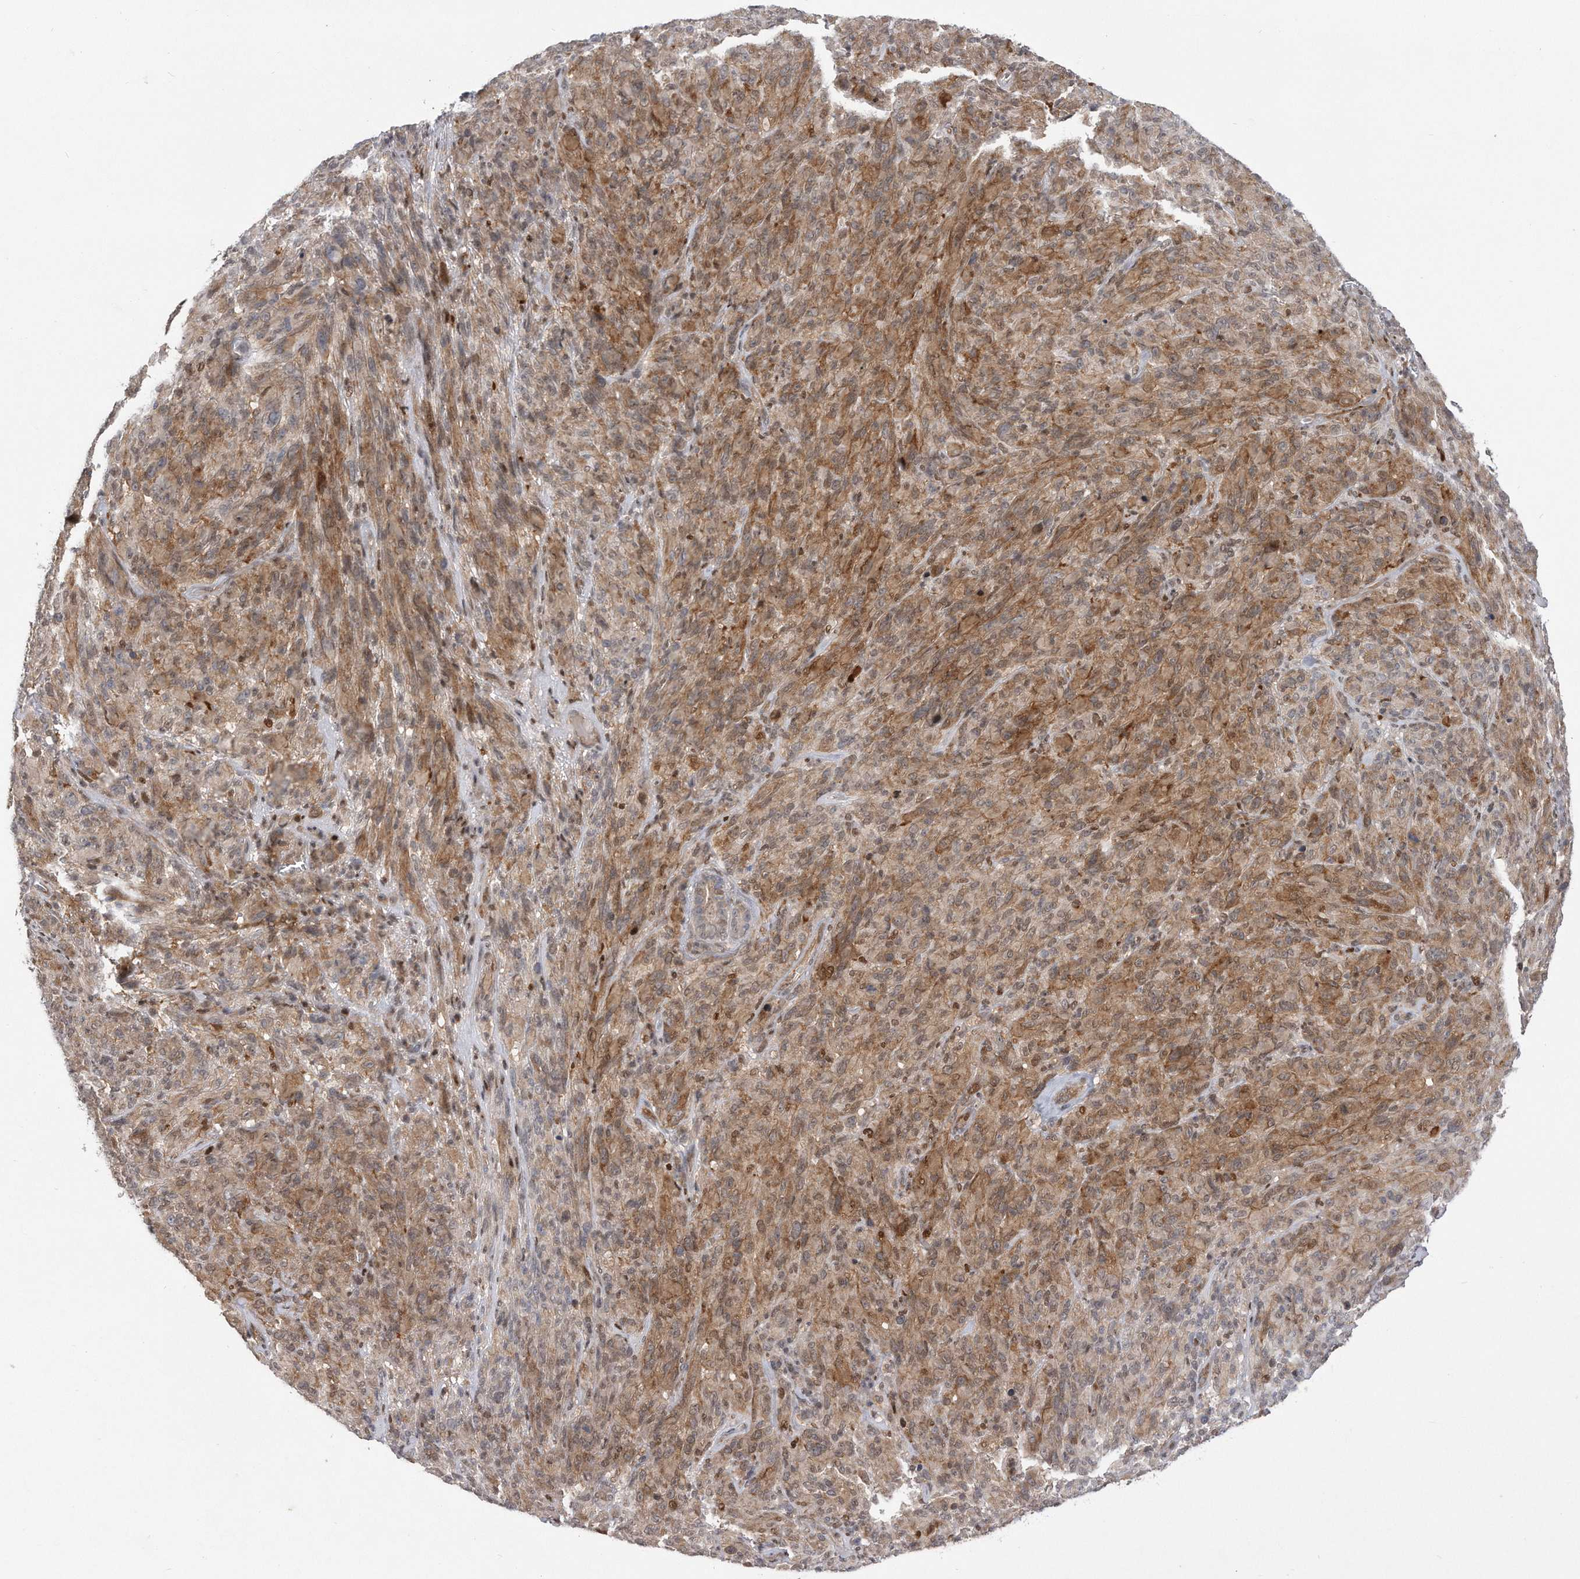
{"staining": {"intensity": "moderate", "quantity": ">75%", "location": "cytoplasmic/membranous,nuclear"}, "tissue": "melanoma", "cell_type": "Tumor cells", "image_type": "cancer", "snomed": [{"axis": "morphology", "description": "Malignant melanoma, NOS"}, {"axis": "topography", "description": "Skin of head"}], "caption": "This is an image of IHC staining of melanoma, which shows moderate positivity in the cytoplasmic/membranous and nuclear of tumor cells.", "gene": "RWDD2A", "patient": {"sex": "male", "age": 96}}